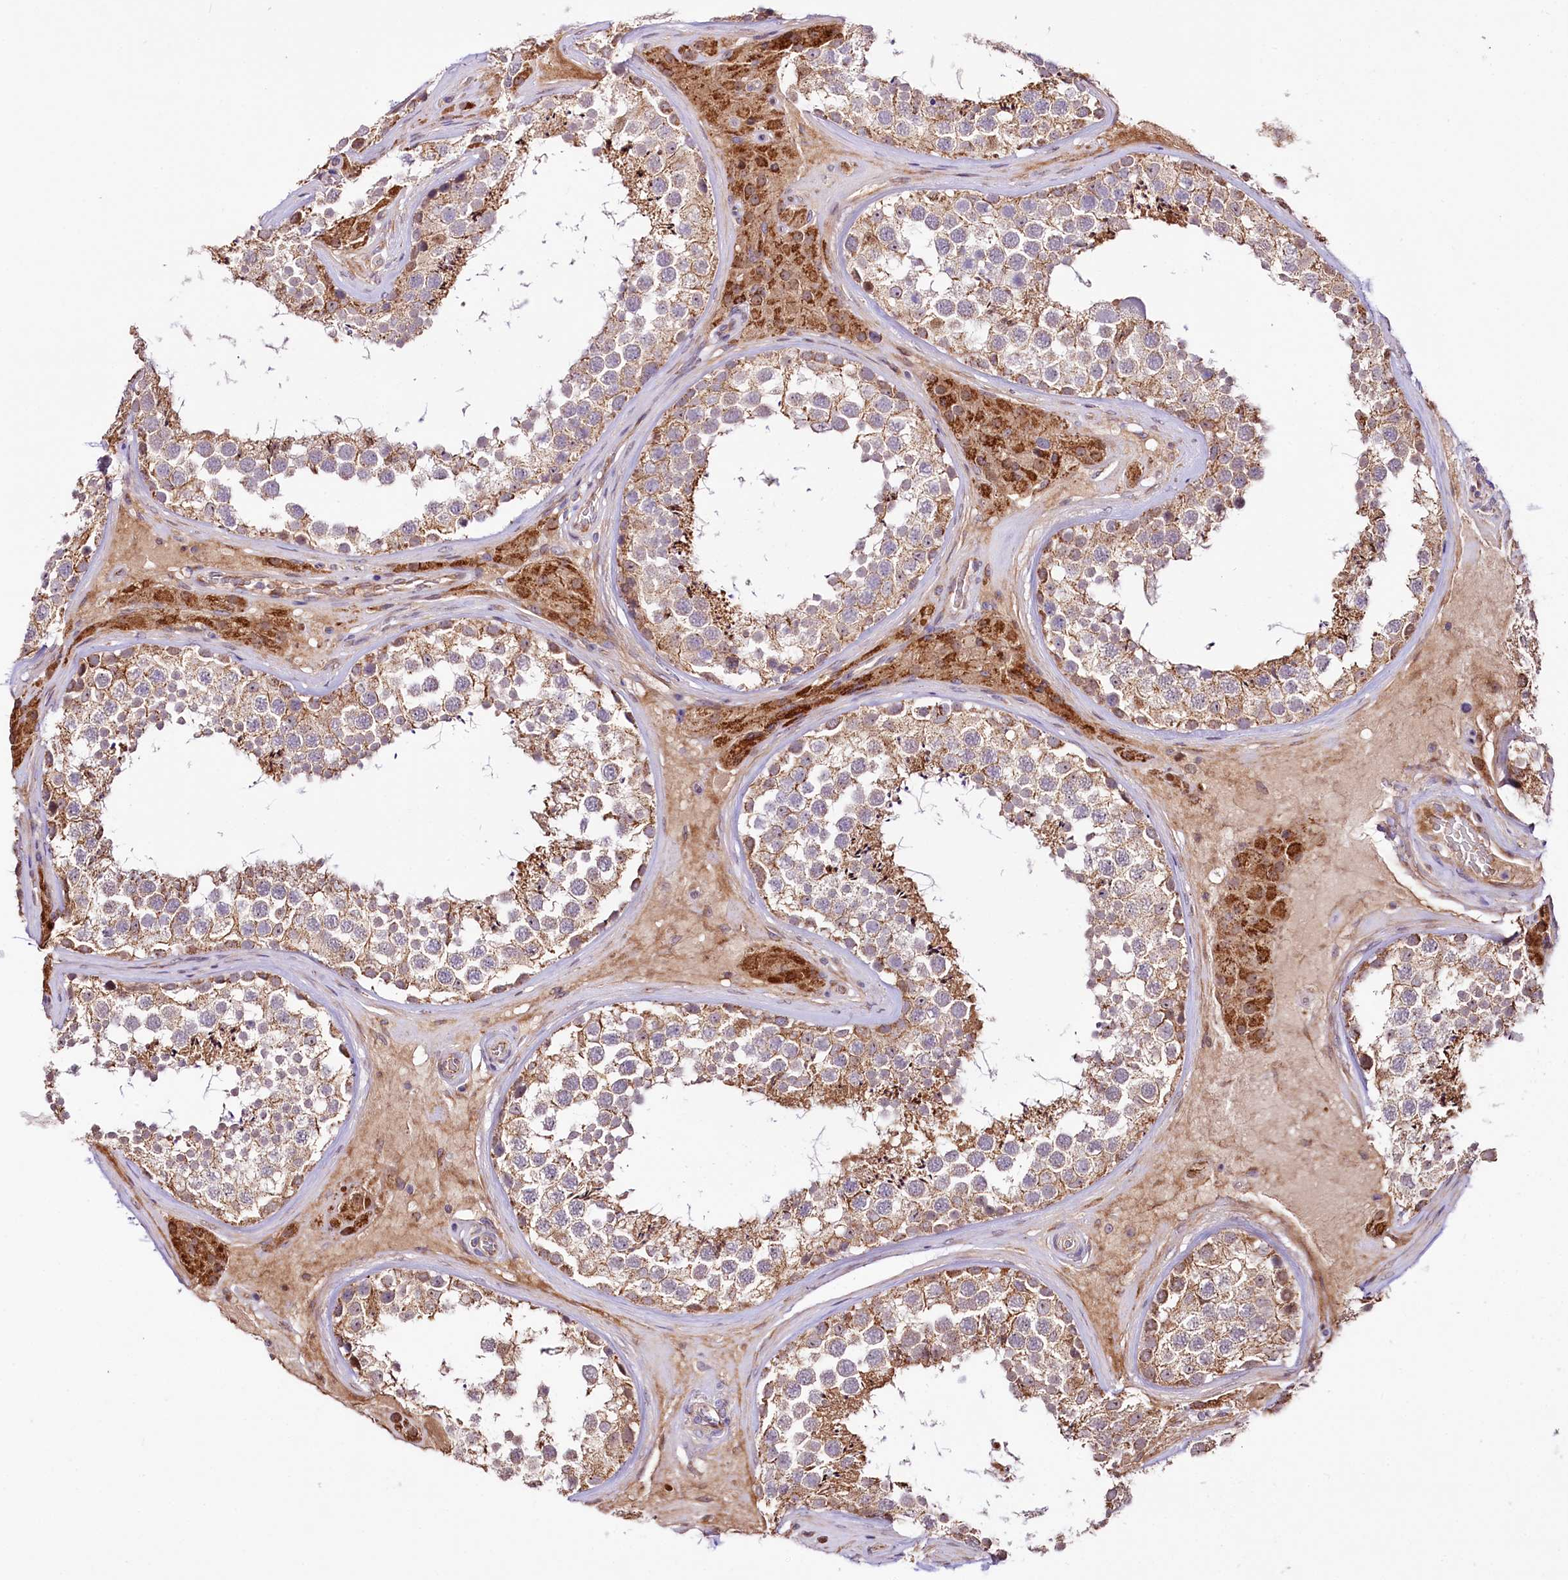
{"staining": {"intensity": "moderate", "quantity": ">75%", "location": "cytoplasmic/membranous"}, "tissue": "testis", "cell_type": "Cells in seminiferous ducts", "image_type": "normal", "snomed": [{"axis": "morphology", "description": "Normal tissue, NOS"}, {"axis": "topography", "description": "Testis"}], "caption": "Moderate cytoplasmic/membranous expression is identified in approximately >75% of cells in seminiferous ducts in normal testis. (IHC, brightfield microscopy, high magnification).", "gene": "ST7", "patient": {"sex": "male", "age": 46}}